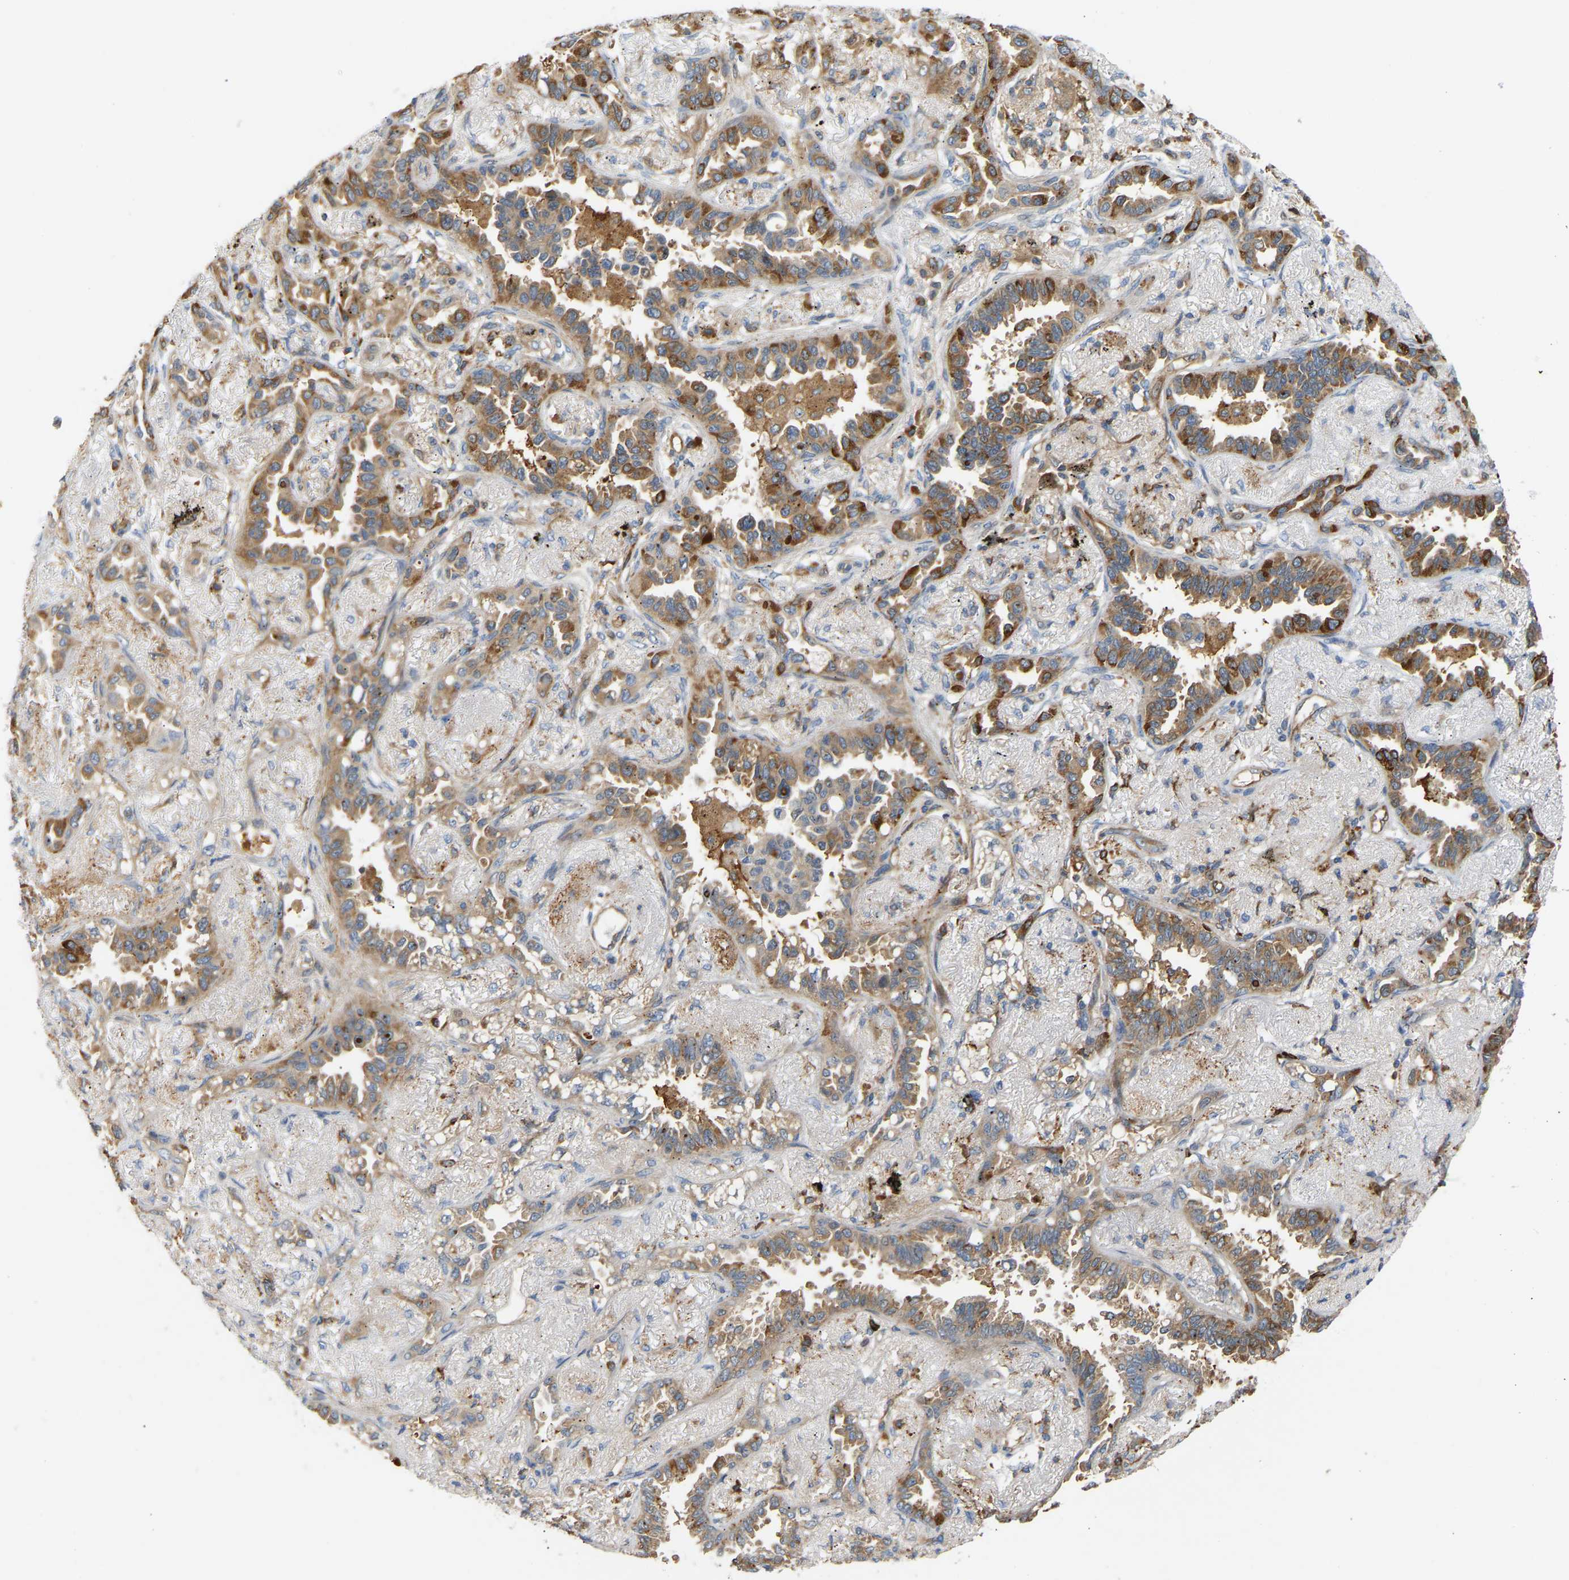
{"staining": {"intensity": "moderate", "quantity": ">75%", "location": "cytoplasmic/membranous"}, "tissue": "lung cancer", "cell_type": "Tumor cells", "image_type": "cancer", "snomed": [{"axis": "morphology", "description": "Adenocarcinoma, NOS"}, {"axis": "topography", "description": "Lung"}], "caption": "Immunohistochemical staining of human adenocarcinoma (lung) demonstrates moderate cytoplasmic/membranous protein expression in about >75% of tumor cells. (DAB IHC with brightfield microscopy, high magnification).", "gene": "PLCG2", "patient": {"sex": "male", "age": 59}}